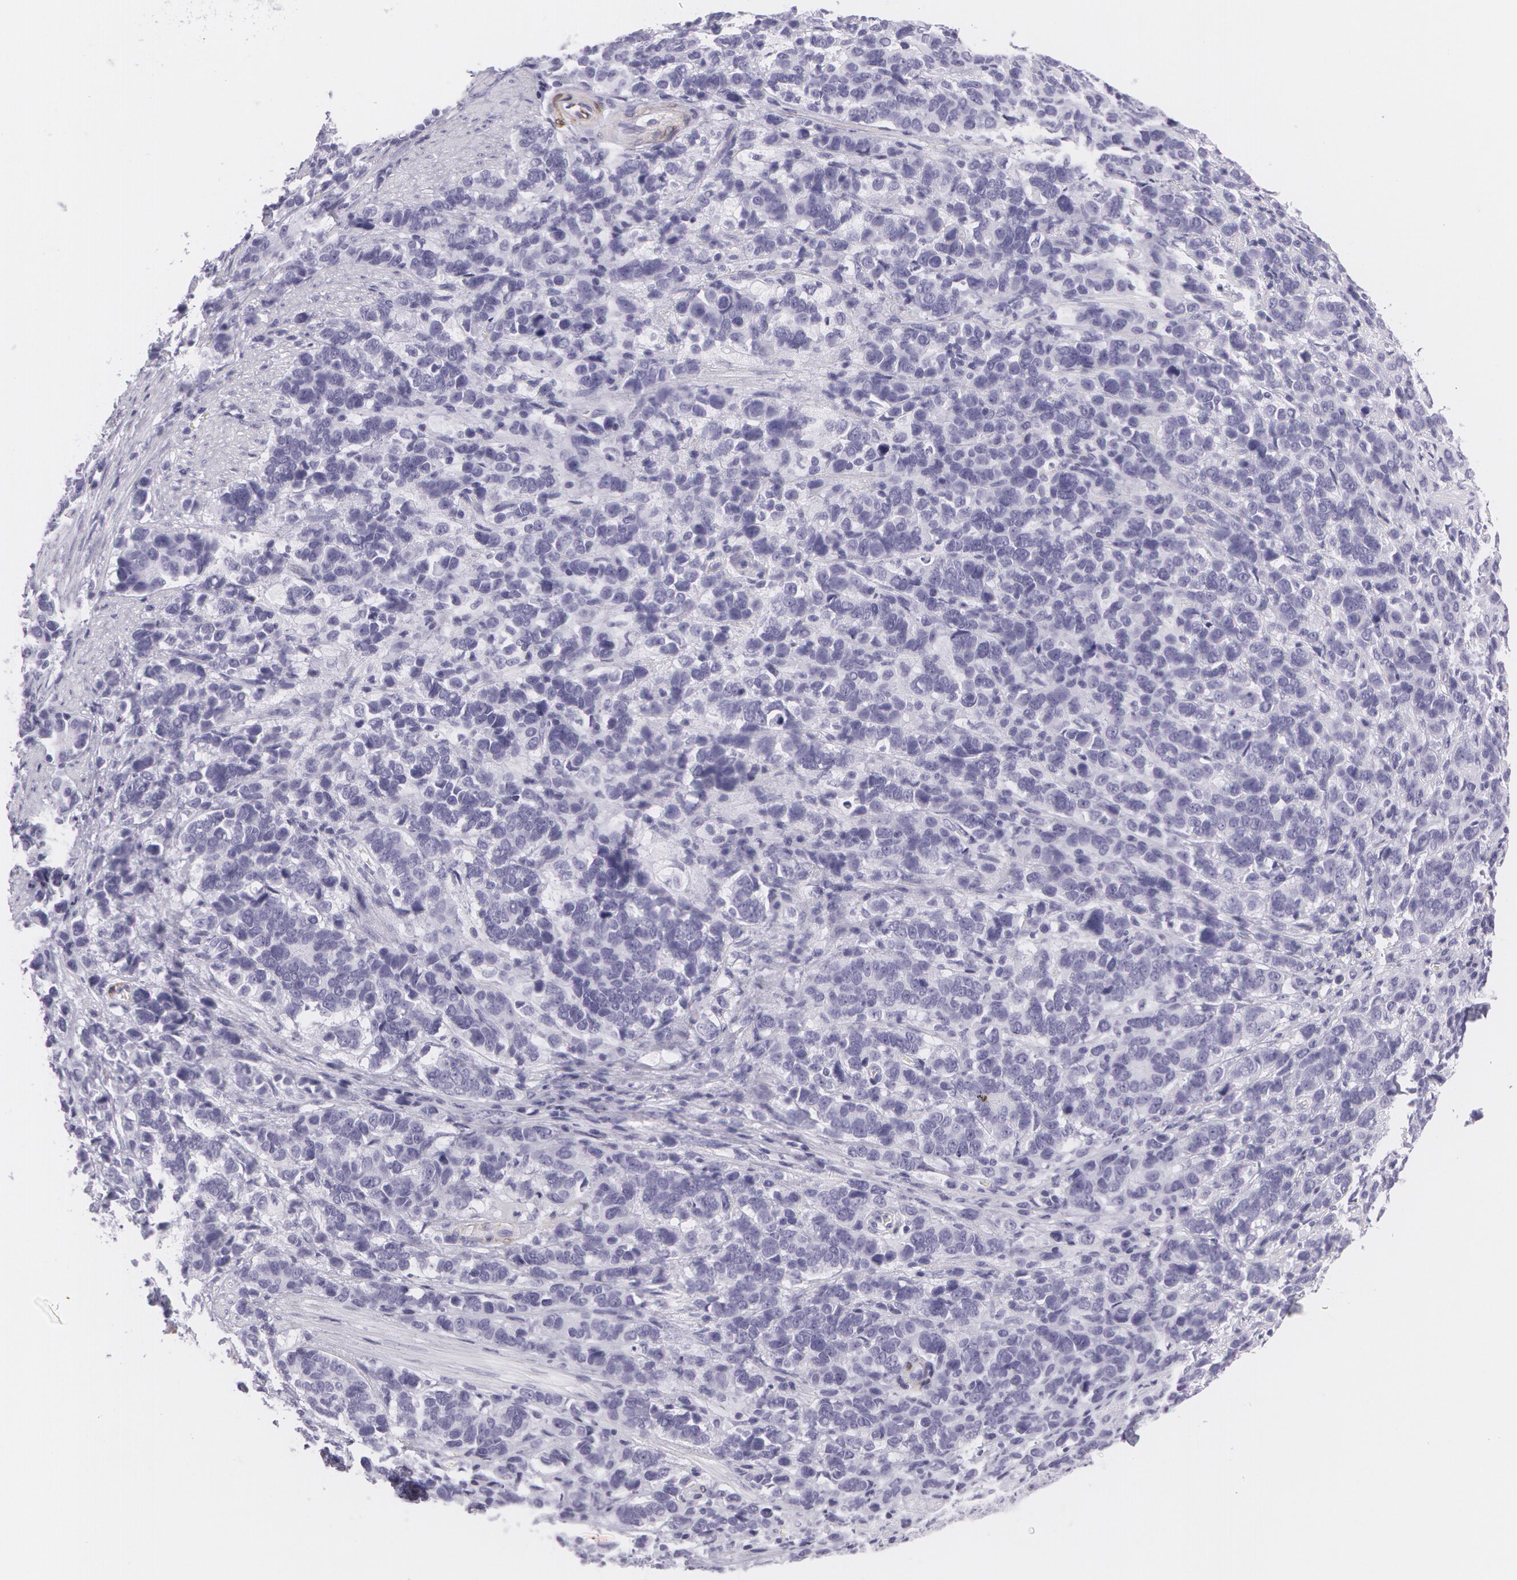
{"staining": {"intensity": "negative", "quantity": "none", "location": "none"}, "tissue": "stomach cancer", "cell_type": "Tumor cells", "image_type": "cancer", "snomed": [{"axis": "morphology", "description": "Adenocarcinoma, NOS"}, {"axis": "topography", "description": "Stomach, upper"}], "caption": "Immunohistochemistry of adenocarcinoma (stomach) displays no expression in tumor cells.", "gene": "SNCG", "patient": {"sex": "male", "age": 71}}